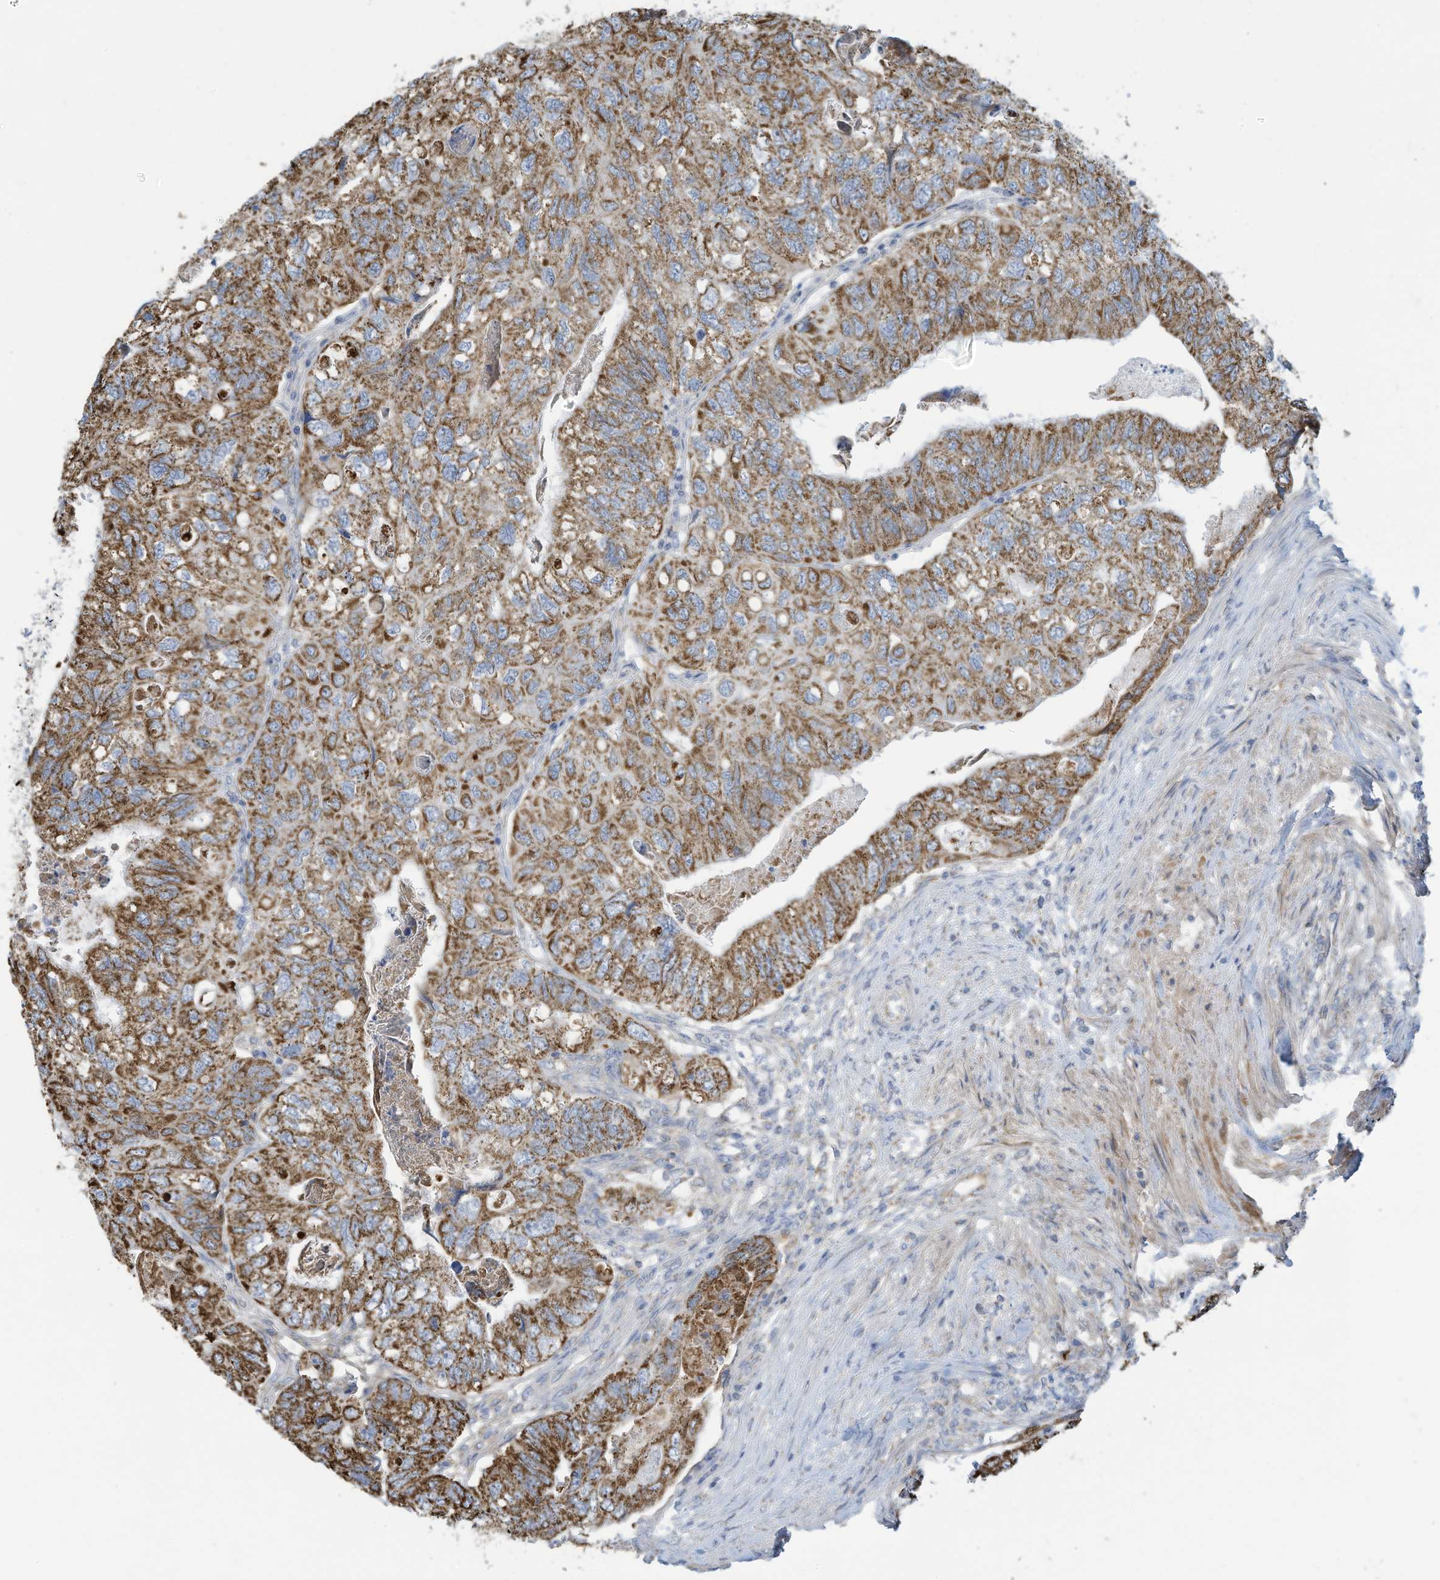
{"staining": {"intensity": "moderate", "quantity": ">75%", "location": "cytoplasmic/membranous"}, "tissue": "colorectal cancer", "cell_type": "Tumor cells", "image_type": "cancer", "snomed": [{"axis": "morphology", "description": "Adenocarcinoma, NOS"}, {"axis": "topography", "description": "Rectum"}], "caption": "Brown immunohistochemical staining in human colorectal adenocarcinoma demonstrates moderate cytoplasmic/membranous staining in about >75% of tumor cells. (DAB = brown stain, brightfield microscopy at high magnification).", "gene": "NLN", "patient": {"sex": "male", "age": 63}}